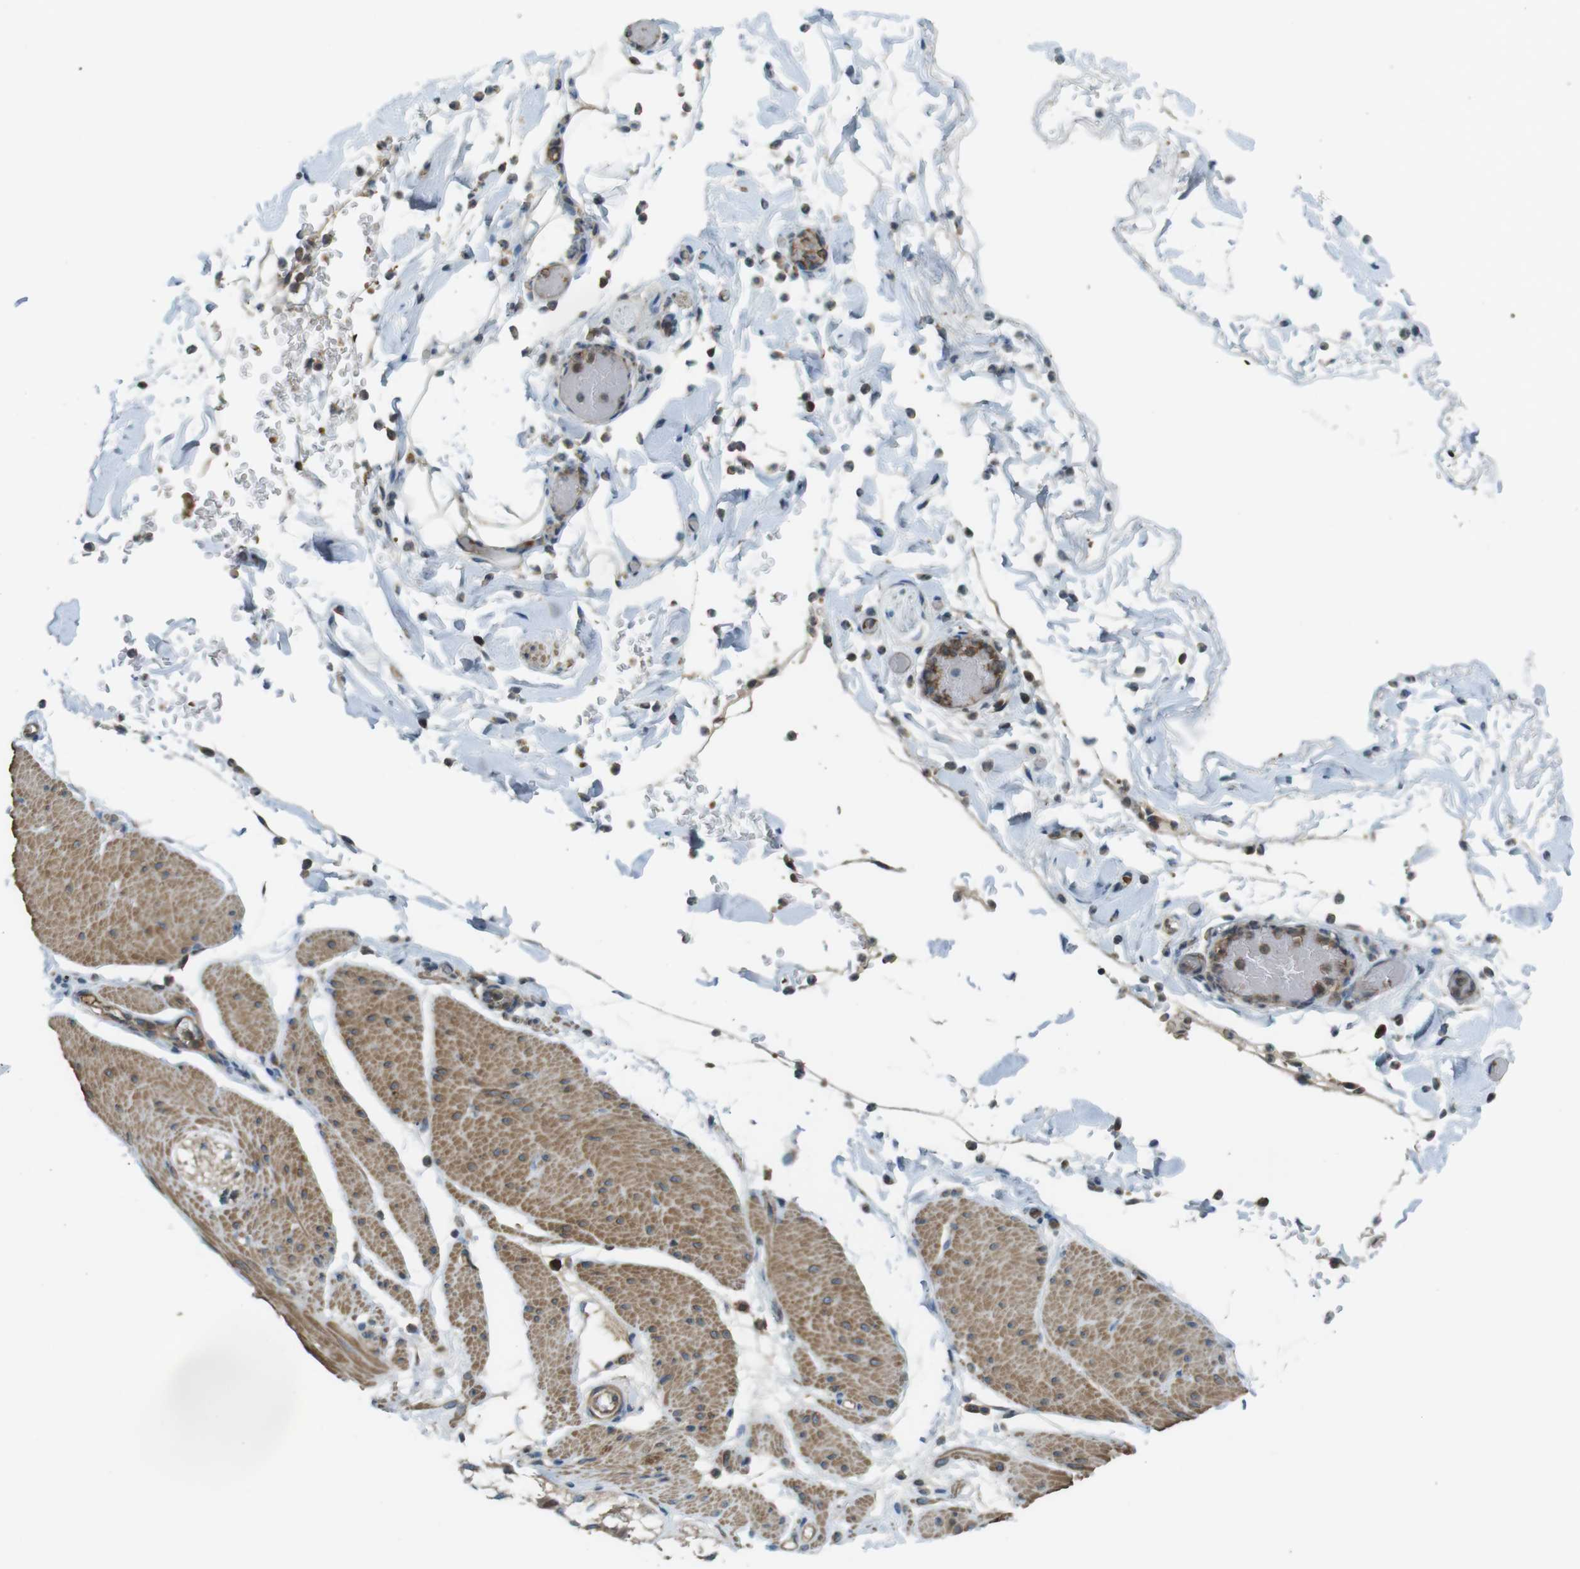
{"staining": {"intensity": "moderate", "quantity": "25%-75%", "location": "cytoplasmic/membranous"}, "tissue": "smooth muscle", "cell_type": "Smooth muscle cells", "image_type": "normal", "snomed": [{"axis": "morphology", "description": "Normal tissue, NOS"}, {"axis": "topography", "description": "Smooth muscle"}, {"axis": "topography", "description": "Colon"}], "caption": "Benign smooth muscle shows moderate cytoplasmic/membranous expression in approximately 25%-75% of smooth muscle cells, visualized by immunohistochemistry. The staining was performed using DAB (3,3'-diaminobenzidine) to visualize the protein expression in brown, while the nuclei were stained in blue with hematoxylin (Magnification: 20x).", "gene": "LRRC3B", "patient": {"sex": "male", "age": 67}}